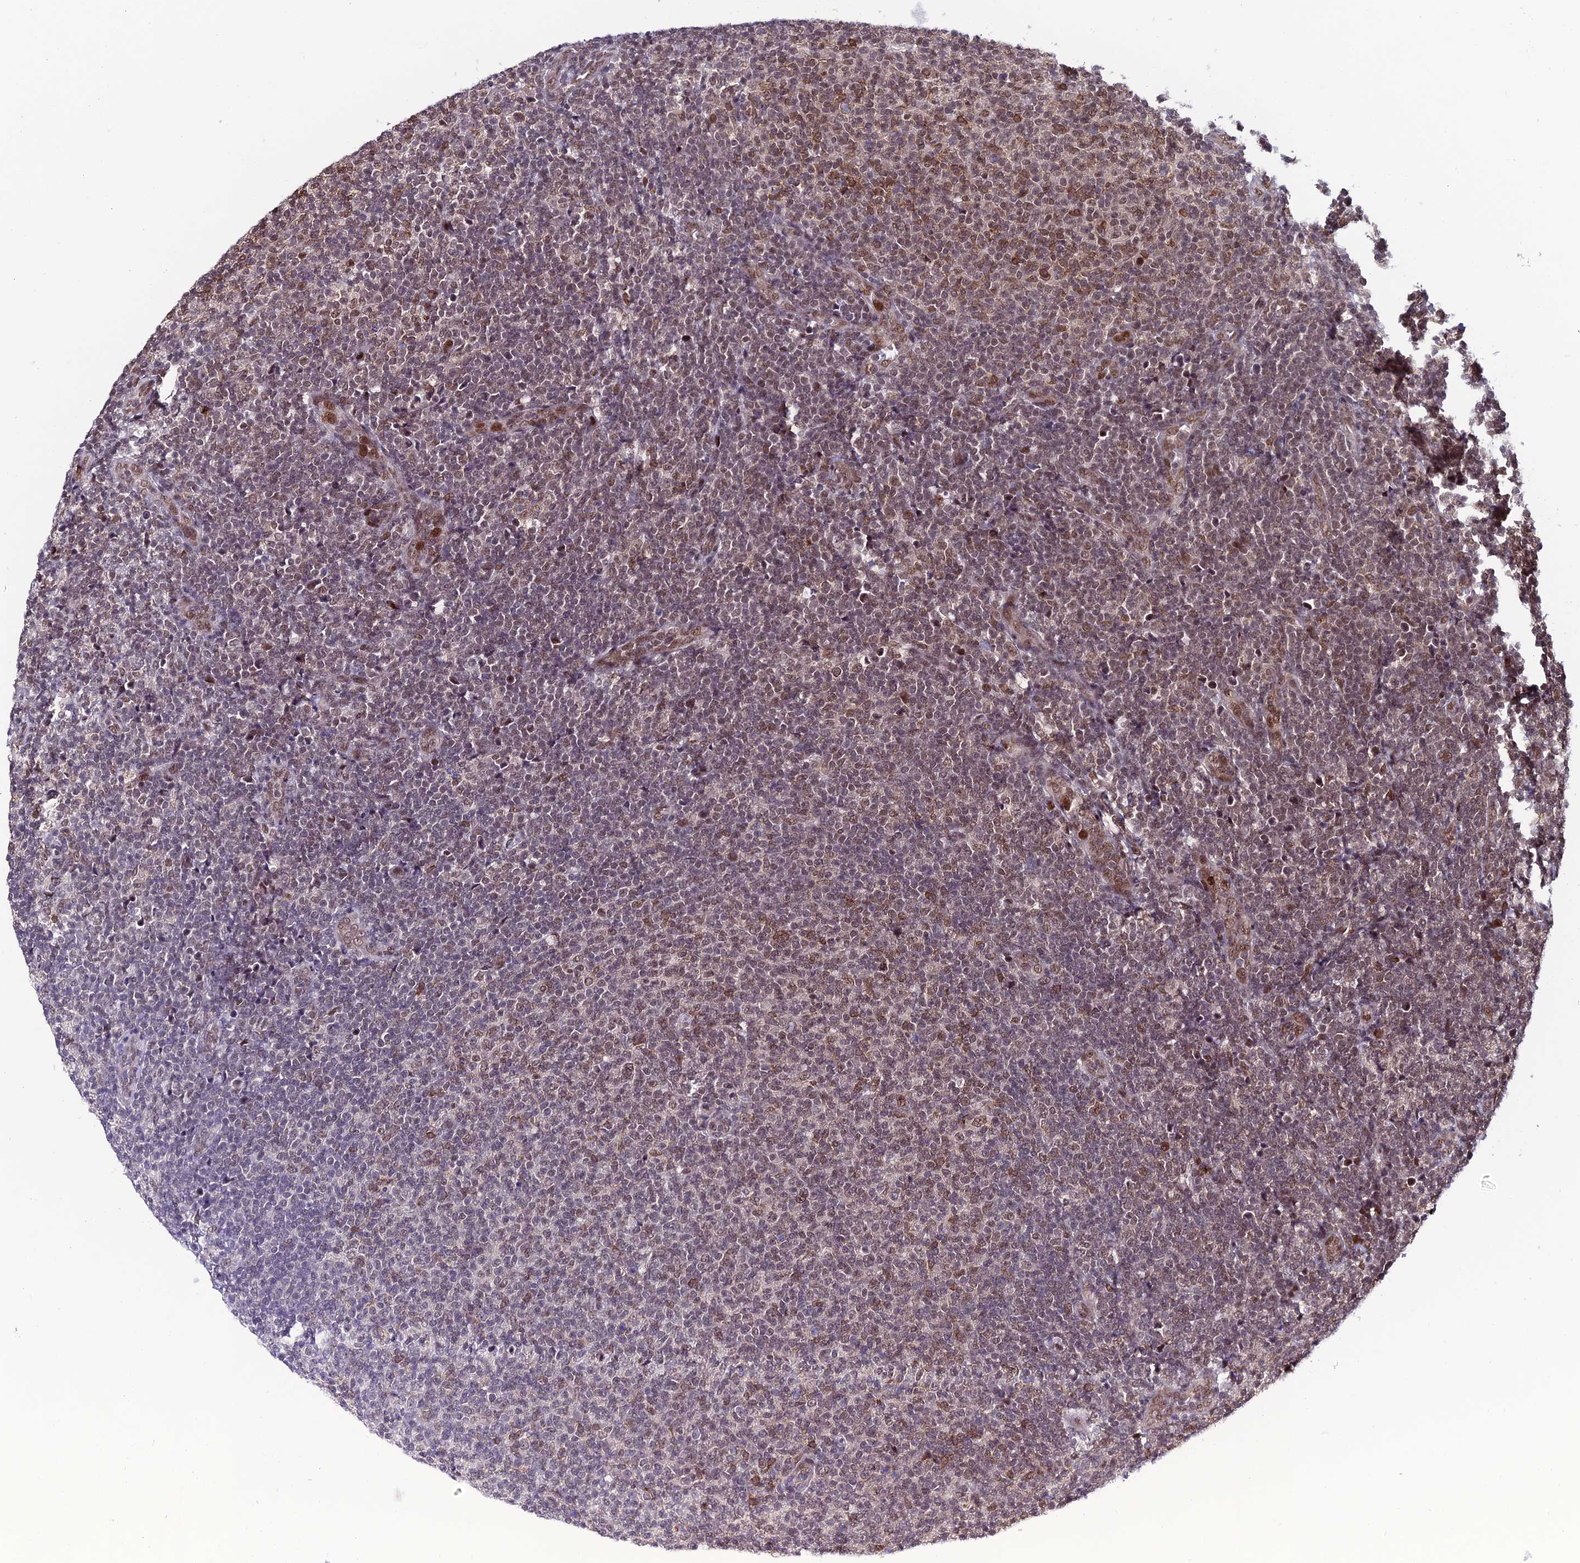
{"staining": {"intensity": "moderate", "quantity": "25%-75%", "location": "nuclear"}, "tissue": "lymphoma", "cell_type": "Tumor cells", "image_type": "cancer", "snomed": [{"axis": "morphology", "description": "Malignant lymphoma, non-Hodgkin's type, Low grade"}, {"axis": "topography", "description": "Lymph node"}], "caption": "Immunohistochemical staining of low-grade malignant lymphoma, non-Hodgkin's type reveals medium levels of moderate nuclear protein positivity in about 25%-75% of tumor cells.", "gene": "SYT15", "patient": {"sex": "male", "age": 66}}